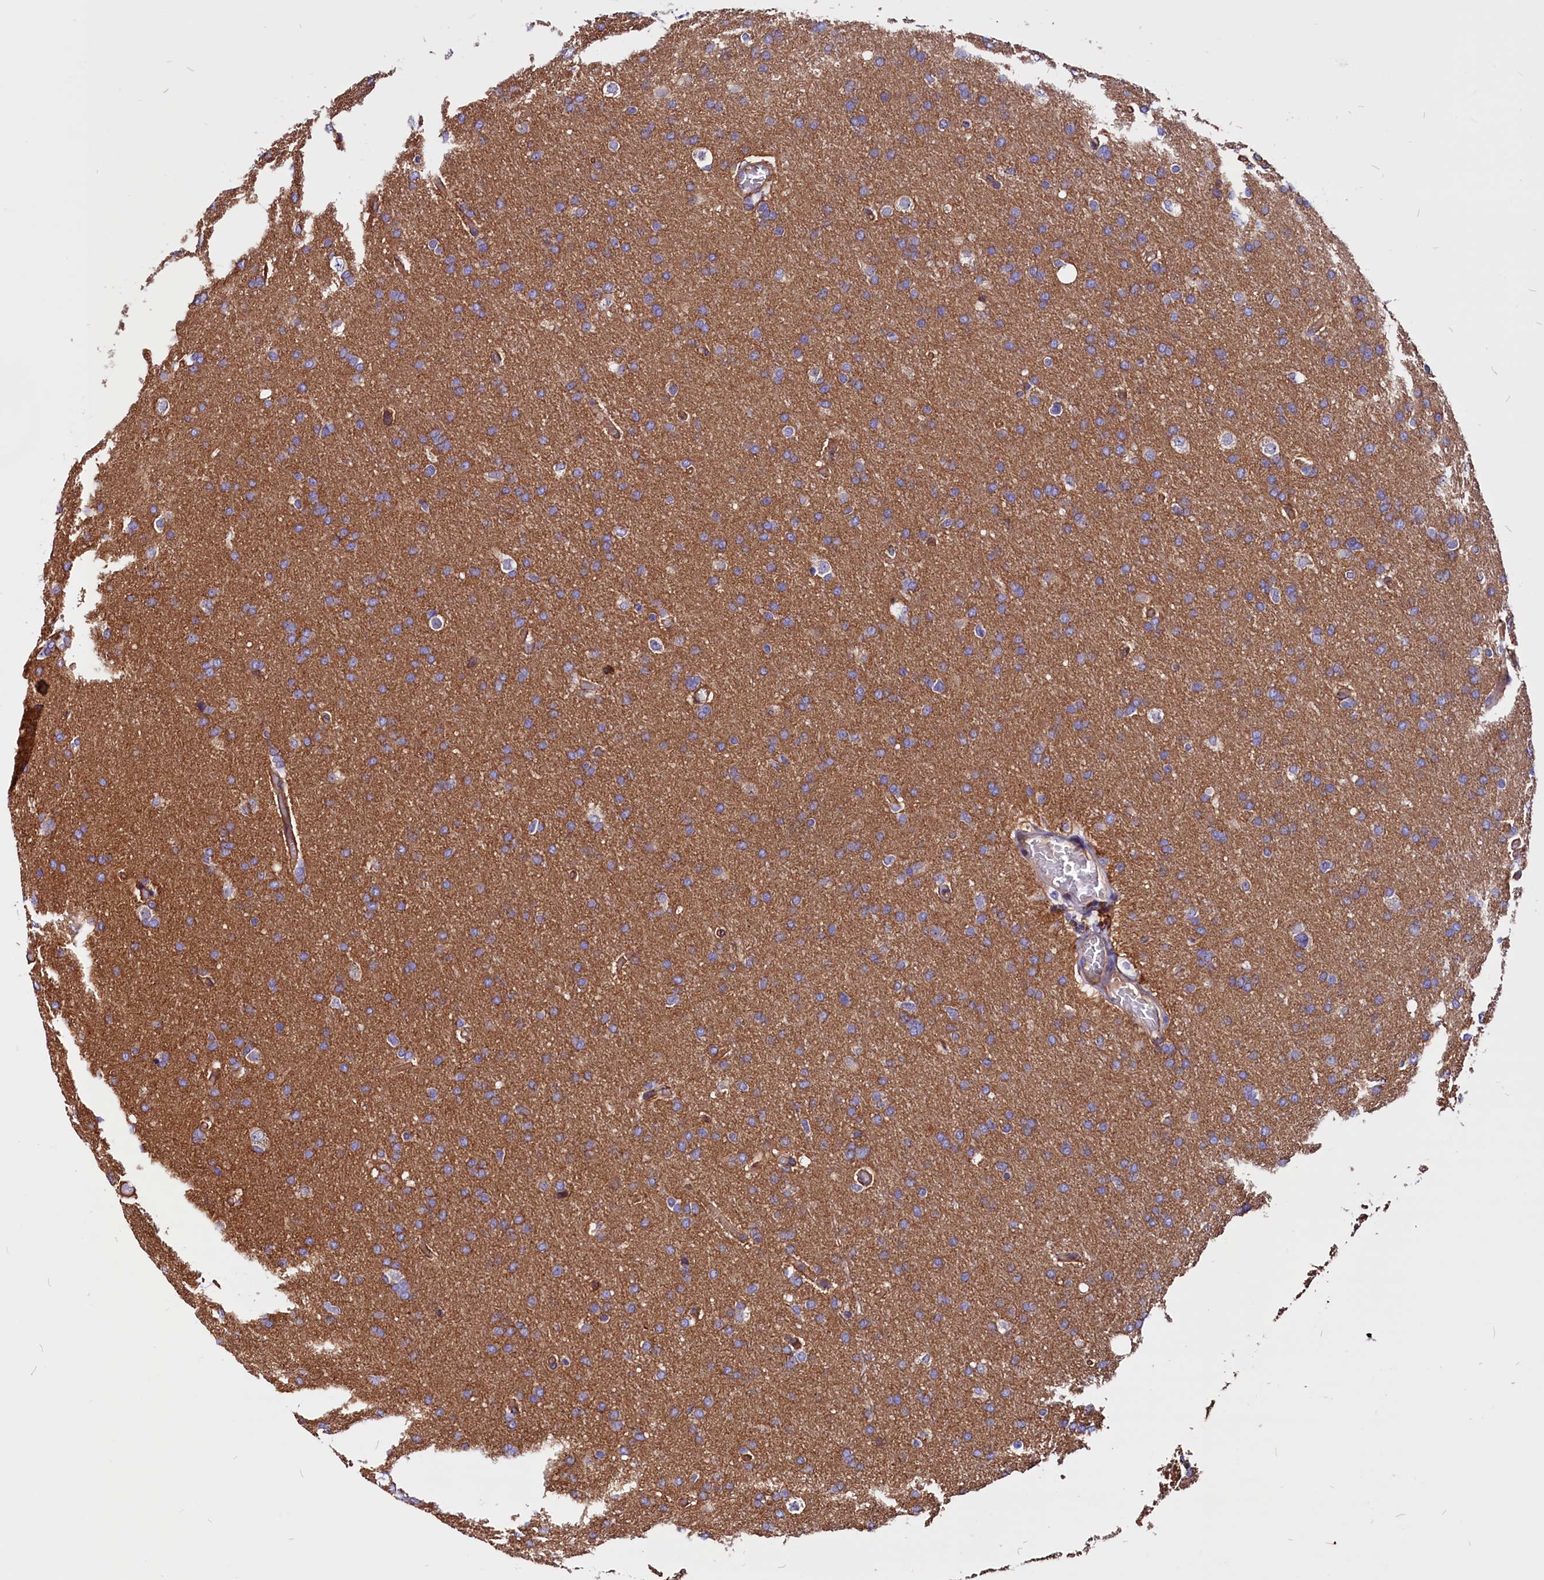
{"staining": {"intensity": "negative", "quantity": "none", "location": "none"}, "tissue": "glioma", "cell_type": "Tumor cells", "image_type": "cancer", "snomed": [{"axis": "morphology", "description": "Glioma, malignant, High grade"}, {"axis": "topography", "description": "Cerebral cortex"}], "caption": "IHC of glioma shows no staining in tumor cells.", "gene": "ZNF749", "patient": {"sex": "female", "age": 36}}